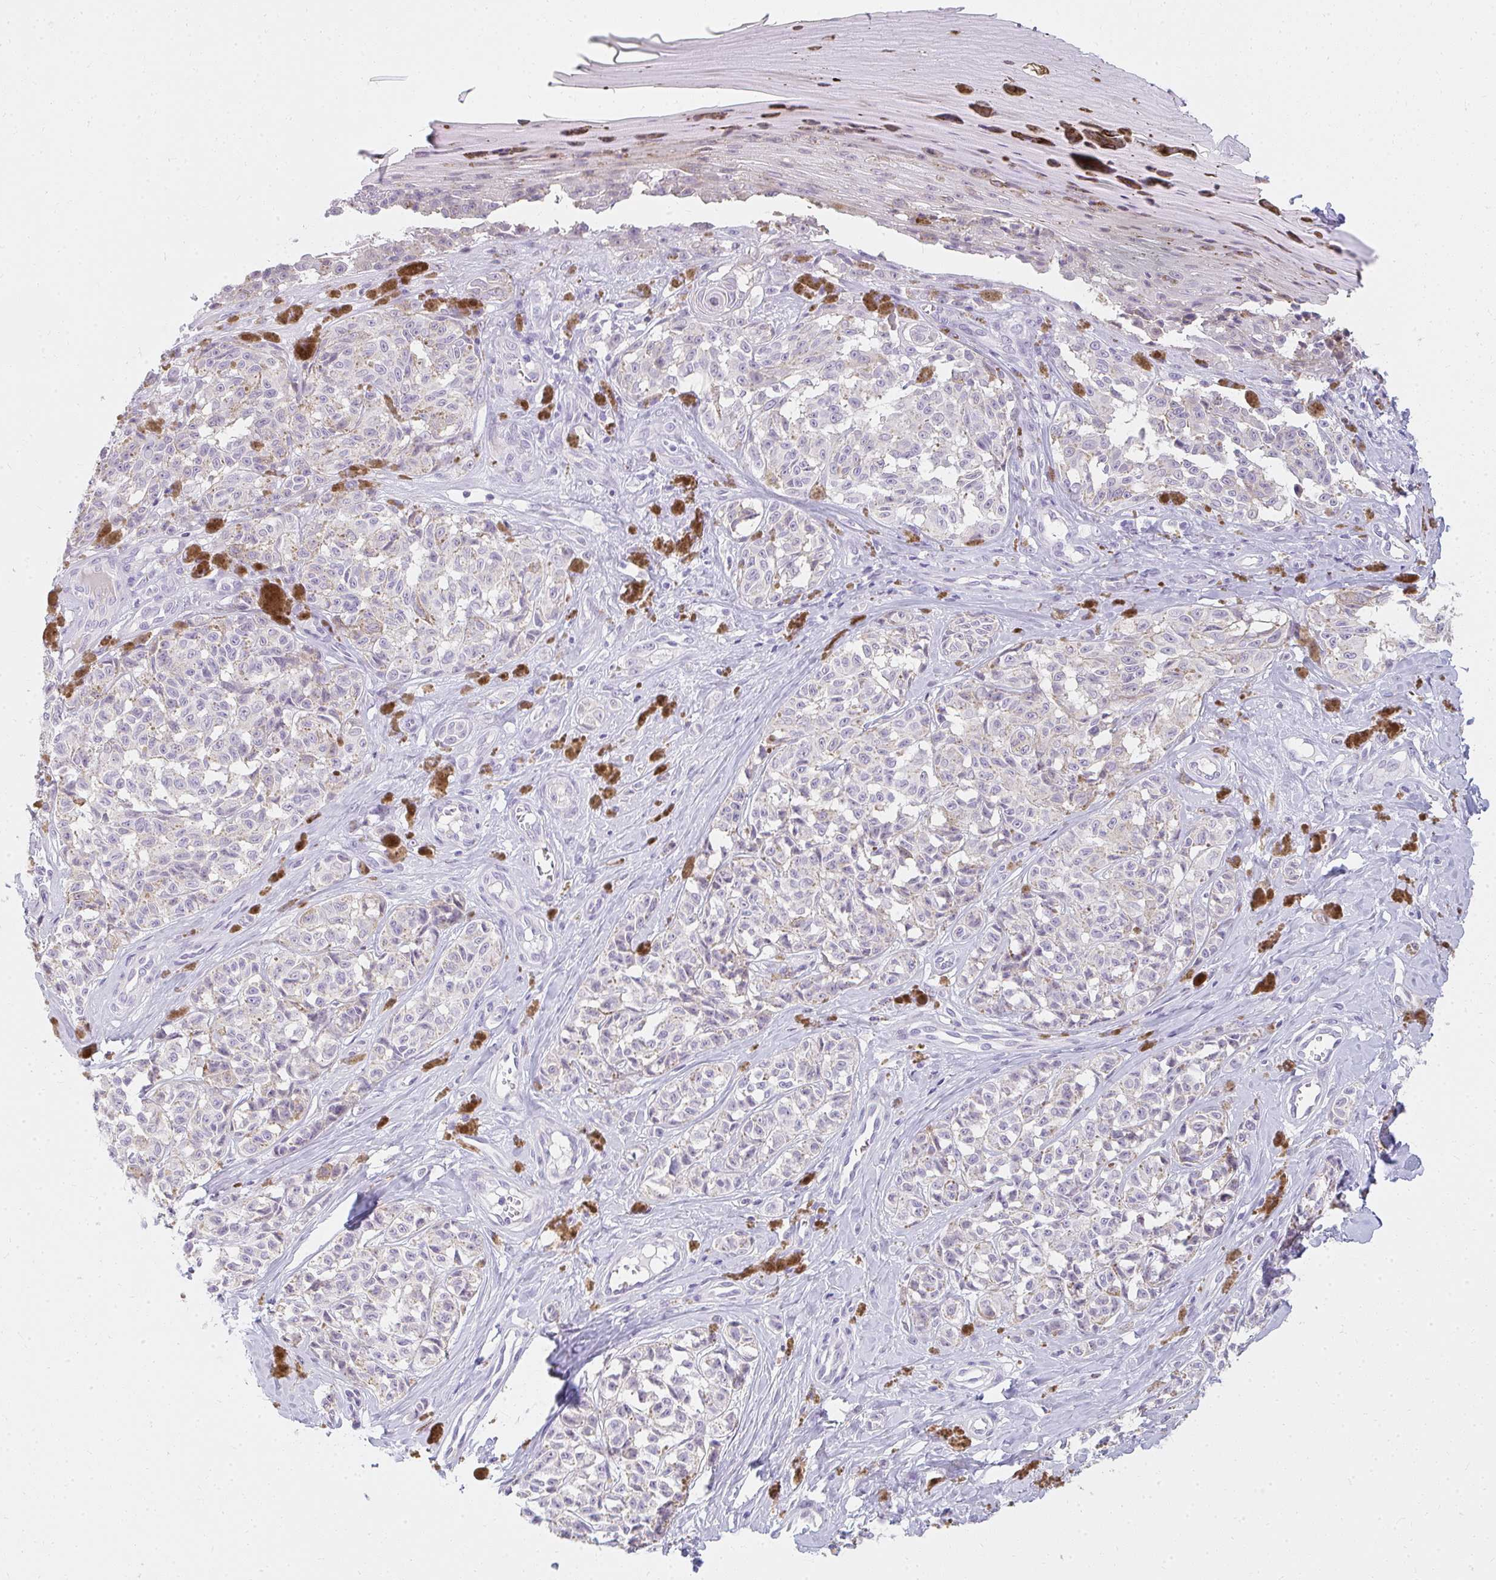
{"staining": {"intensity": "negative", "quantity": "none", "location": "none"}, "tissue": "melanoma", "cell_type": "Tumor cells", "image_type": "cancer", "snomed": [{"axis": "morphology", "description": "Malignant melanoma, NOS"}, {"axis": "topography", "description": "Skin"}], "caption": "This is an IHC histopathology image of malignant melanoma. There is no expression in tumor cells.", "gene": "PPP1R3G", "patient": {"sex": "female", "age": 65}}